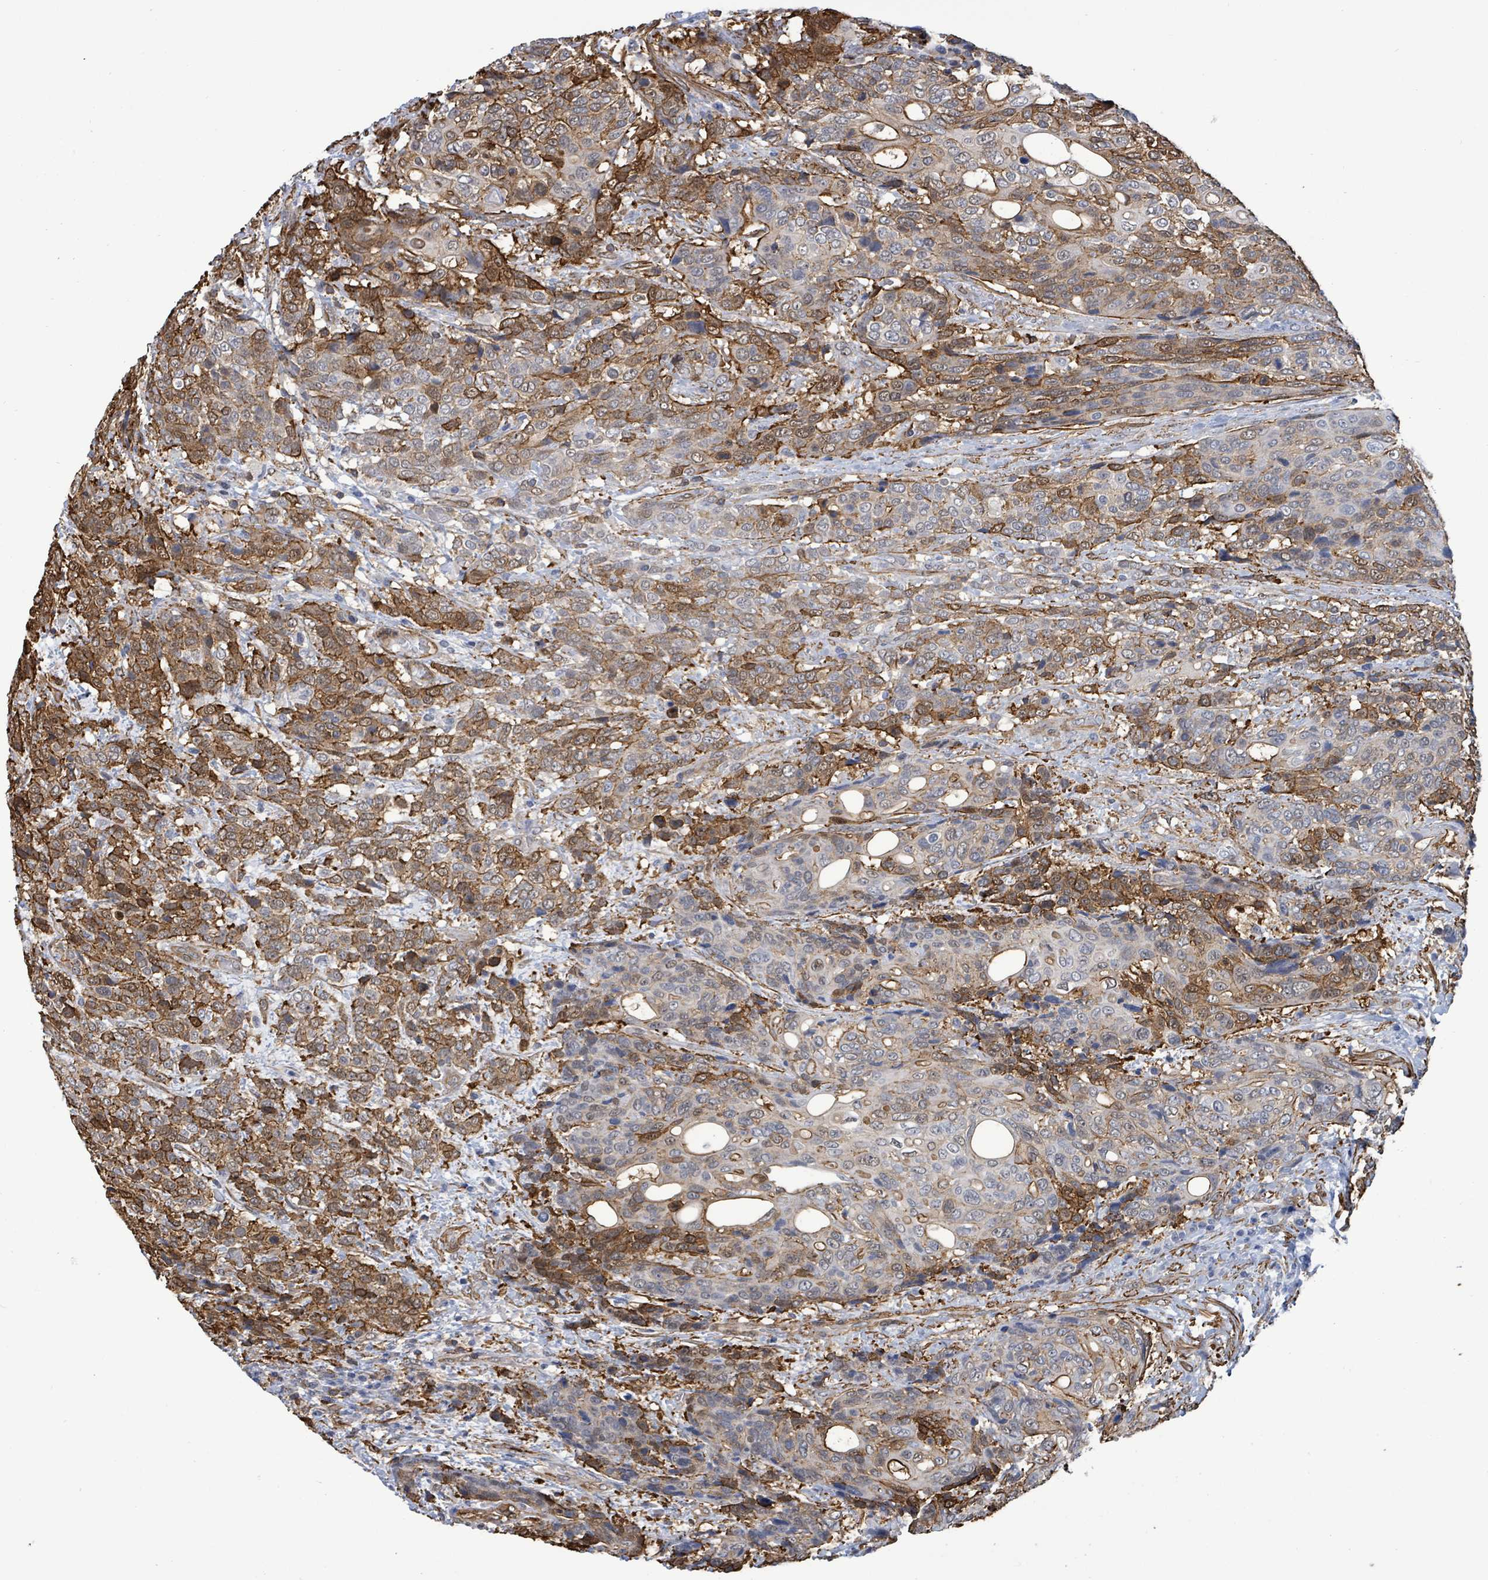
{"staining": {"intensity": "moderate", "quantity": "25%-75%", "location": "cytoplasmic/membranous,nuclear"}, "tissue": "urothelial cancer", "cell_type": "Tumor cells", "image_type": "cancer", "snomed": [{"axis": "morphology", "description": "Urothelial carcinoma, High grade"}, {"axis": "topography", "description": "Urinary bladder"}], "caption": "Tumor cells exhibit medium levels of moderate cytoplasmic/membranous and nuclear positivity in approximately 25%-75% of cells in human urothelial carcinoma (high-grade).", "gene": "PRKRIP1", "patient": {"sex": "female", "age": 70}}